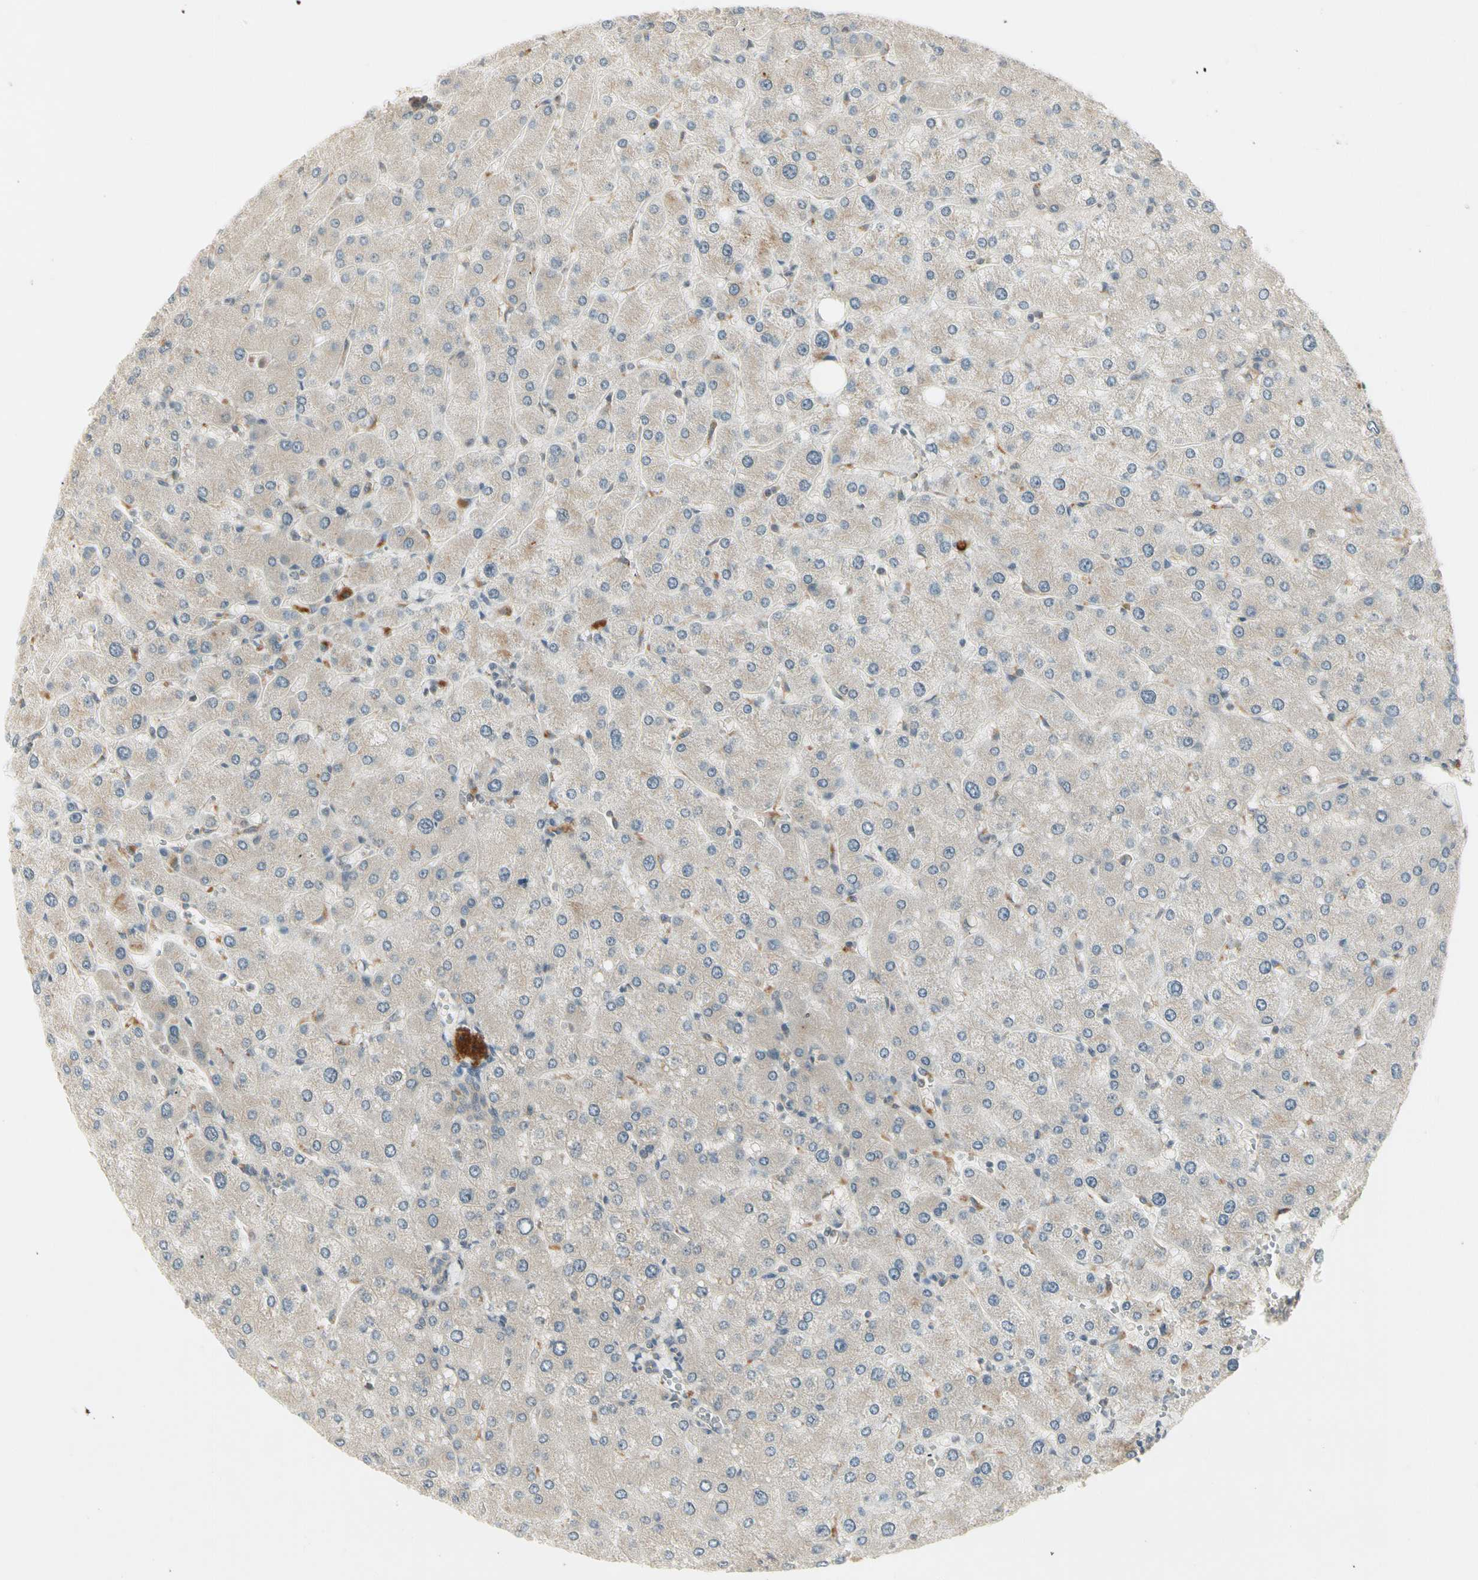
{"staining": {"intensity": "weak", "quantity": "<25%", "location": "cytoplasmic/membranous"}, "tissue": "liver", "cell_type": "Cholangiocytes", "image_type": "normal", "snomed": [{"axis": "morphology", "description": "Normal tissue, NOS"}, {"axis": "topography", "description": "Liver"}], "caption": "The IHC micrograph has no significant positivity in cholangiocytes of liver. The staining was performed using DAB to visualize the protein expression in brown, while the nuclei were stained in blue with hematoxylin (Magnification: 20x).", "gene": "CCL4", "patient": {"sex": "male", "age": 55}}